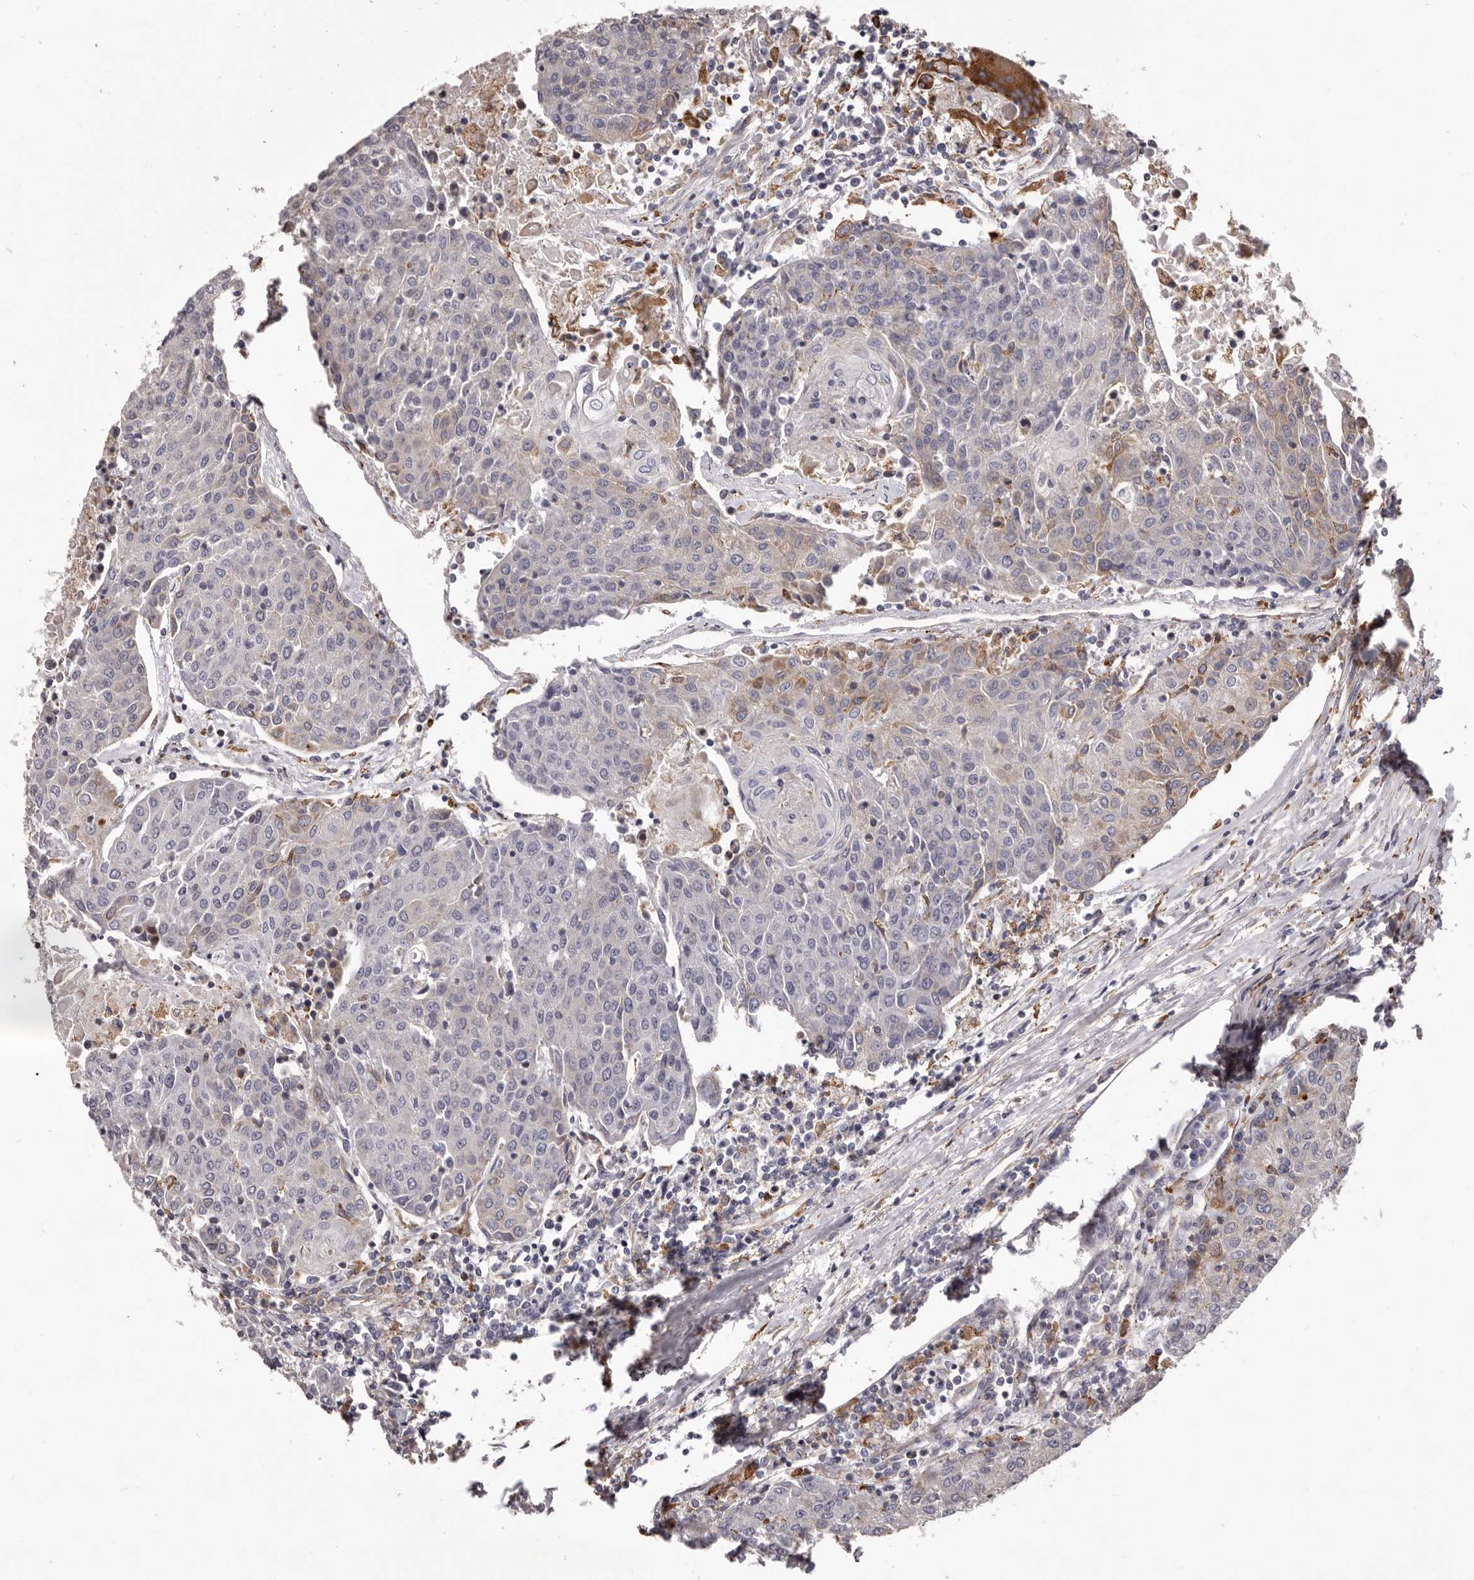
{"staining": {"intensity": "negative", "quantity": "none", "location": "none"}, "tissue": "urothelial cancer", "cell_type": "Tumor cells", "image_type": "cancer", "snomed": [{"axis": "morphology", "description": "Urothelial carcinoma, High grade"}, {"axis": "topography", "description": "Urinary bladder"}], "caption": "An IHC histopathology image of high-grade urothelial carcinoma is shown. There is no staining in tumor cells of high-grade urothelial carcinoma.", "gene": "ALPK1", "patient": {"sex": "female", "age": 85}}